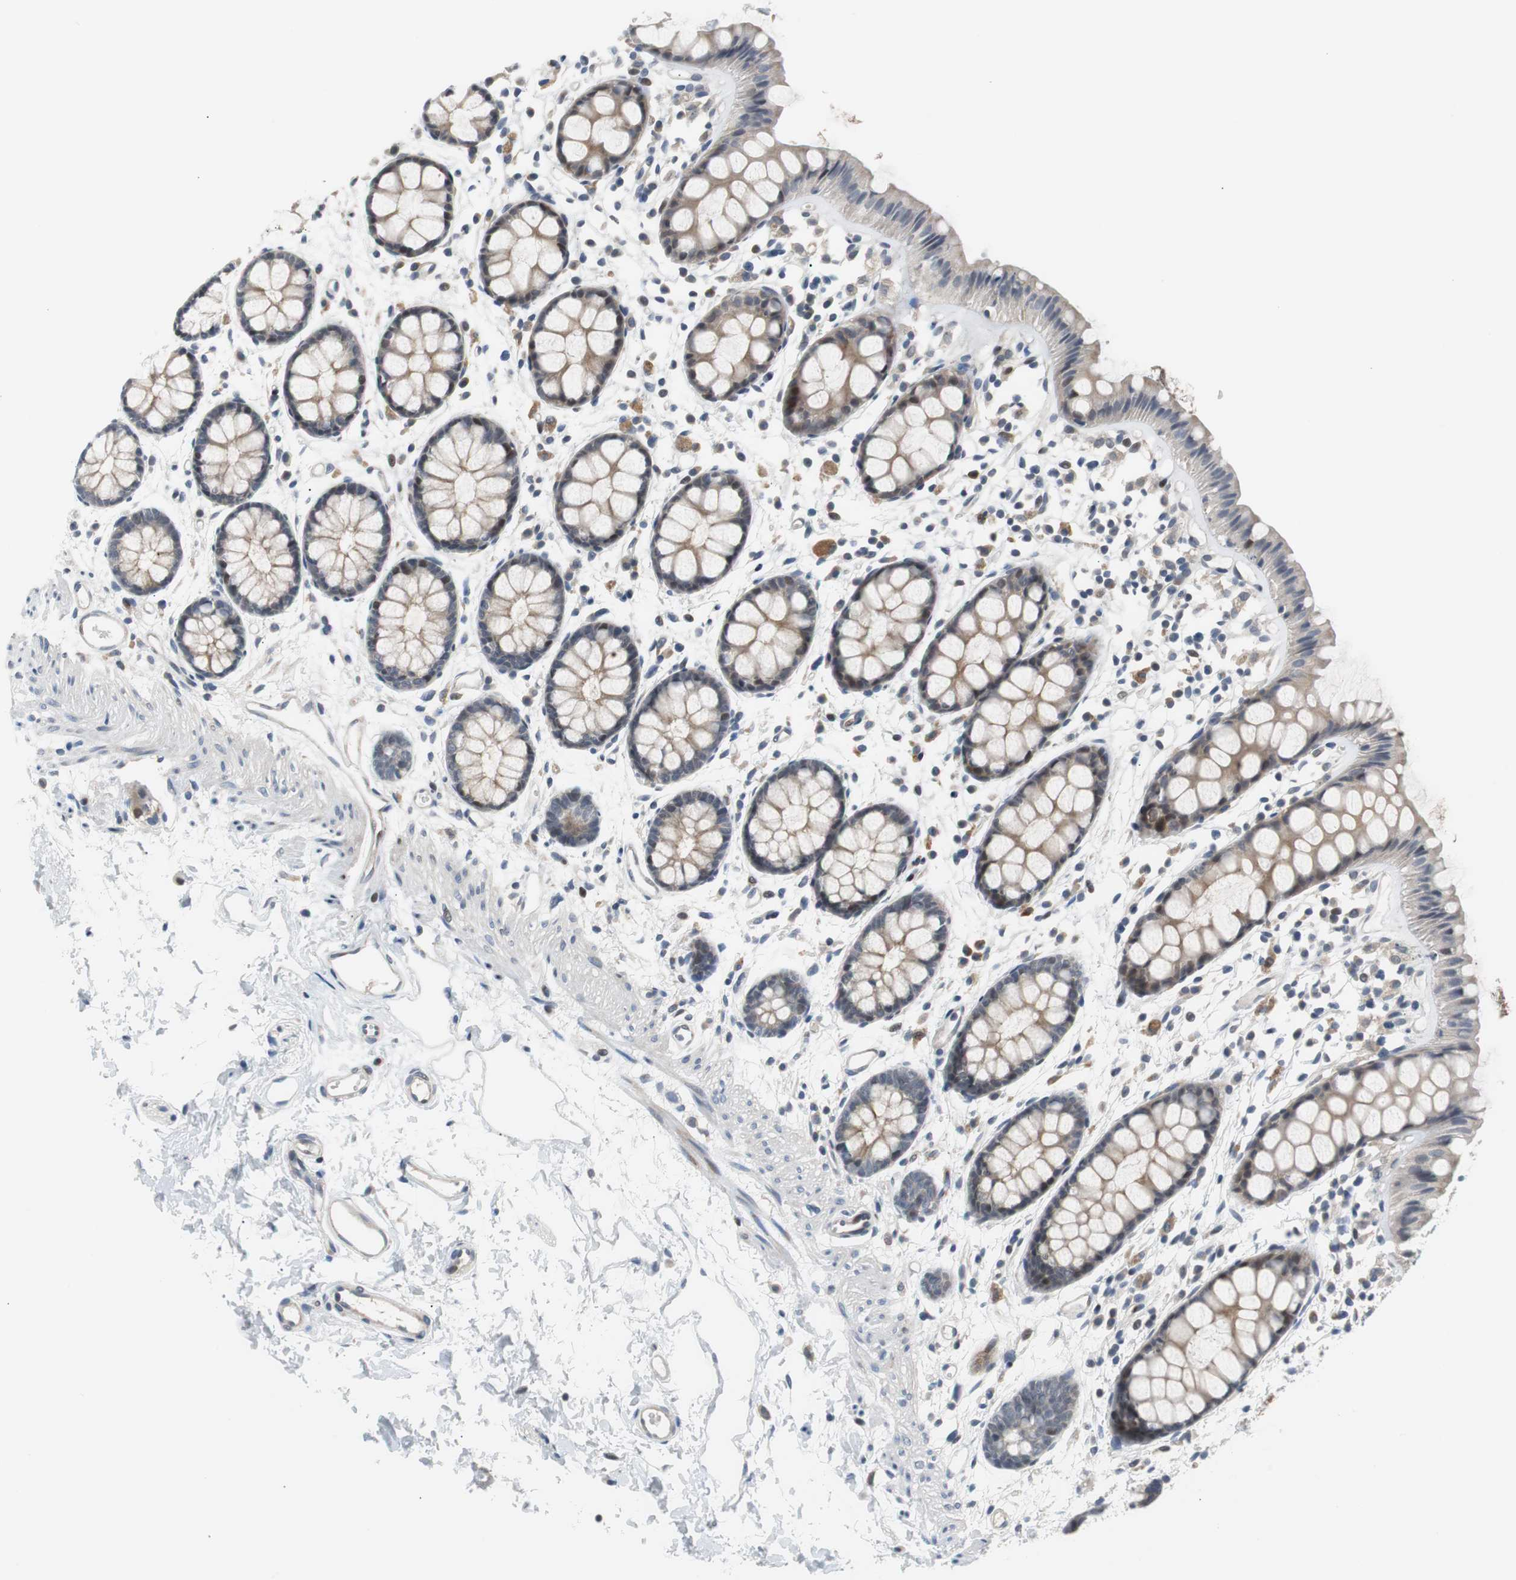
{"staining": {"intensity": "weak", "quantity": "25%-75%", "location": "cytoplasmic/membranous,nuclear"}, "tissue": "rectum", "cell_type": "Glandular cells", "image_type": "normal", "snomed": [{"axis": "morphology", "description": "Normal tissue, NOS"}, {"axis": "topography", "description": "Rectum"}], "caption": "DAB (3,3'-diaminobenzidine) immunohistochemical staining of unremarkable rectum demonstrates weak cytoplasmic/membranous,nuclear protein positivity in about 25%-75% of glandular cells. The protein is shown in brown color, while the nuclei are stained blue.", "gene": "MAP2K4", "patient": {"sex": "female", "age": 66}}